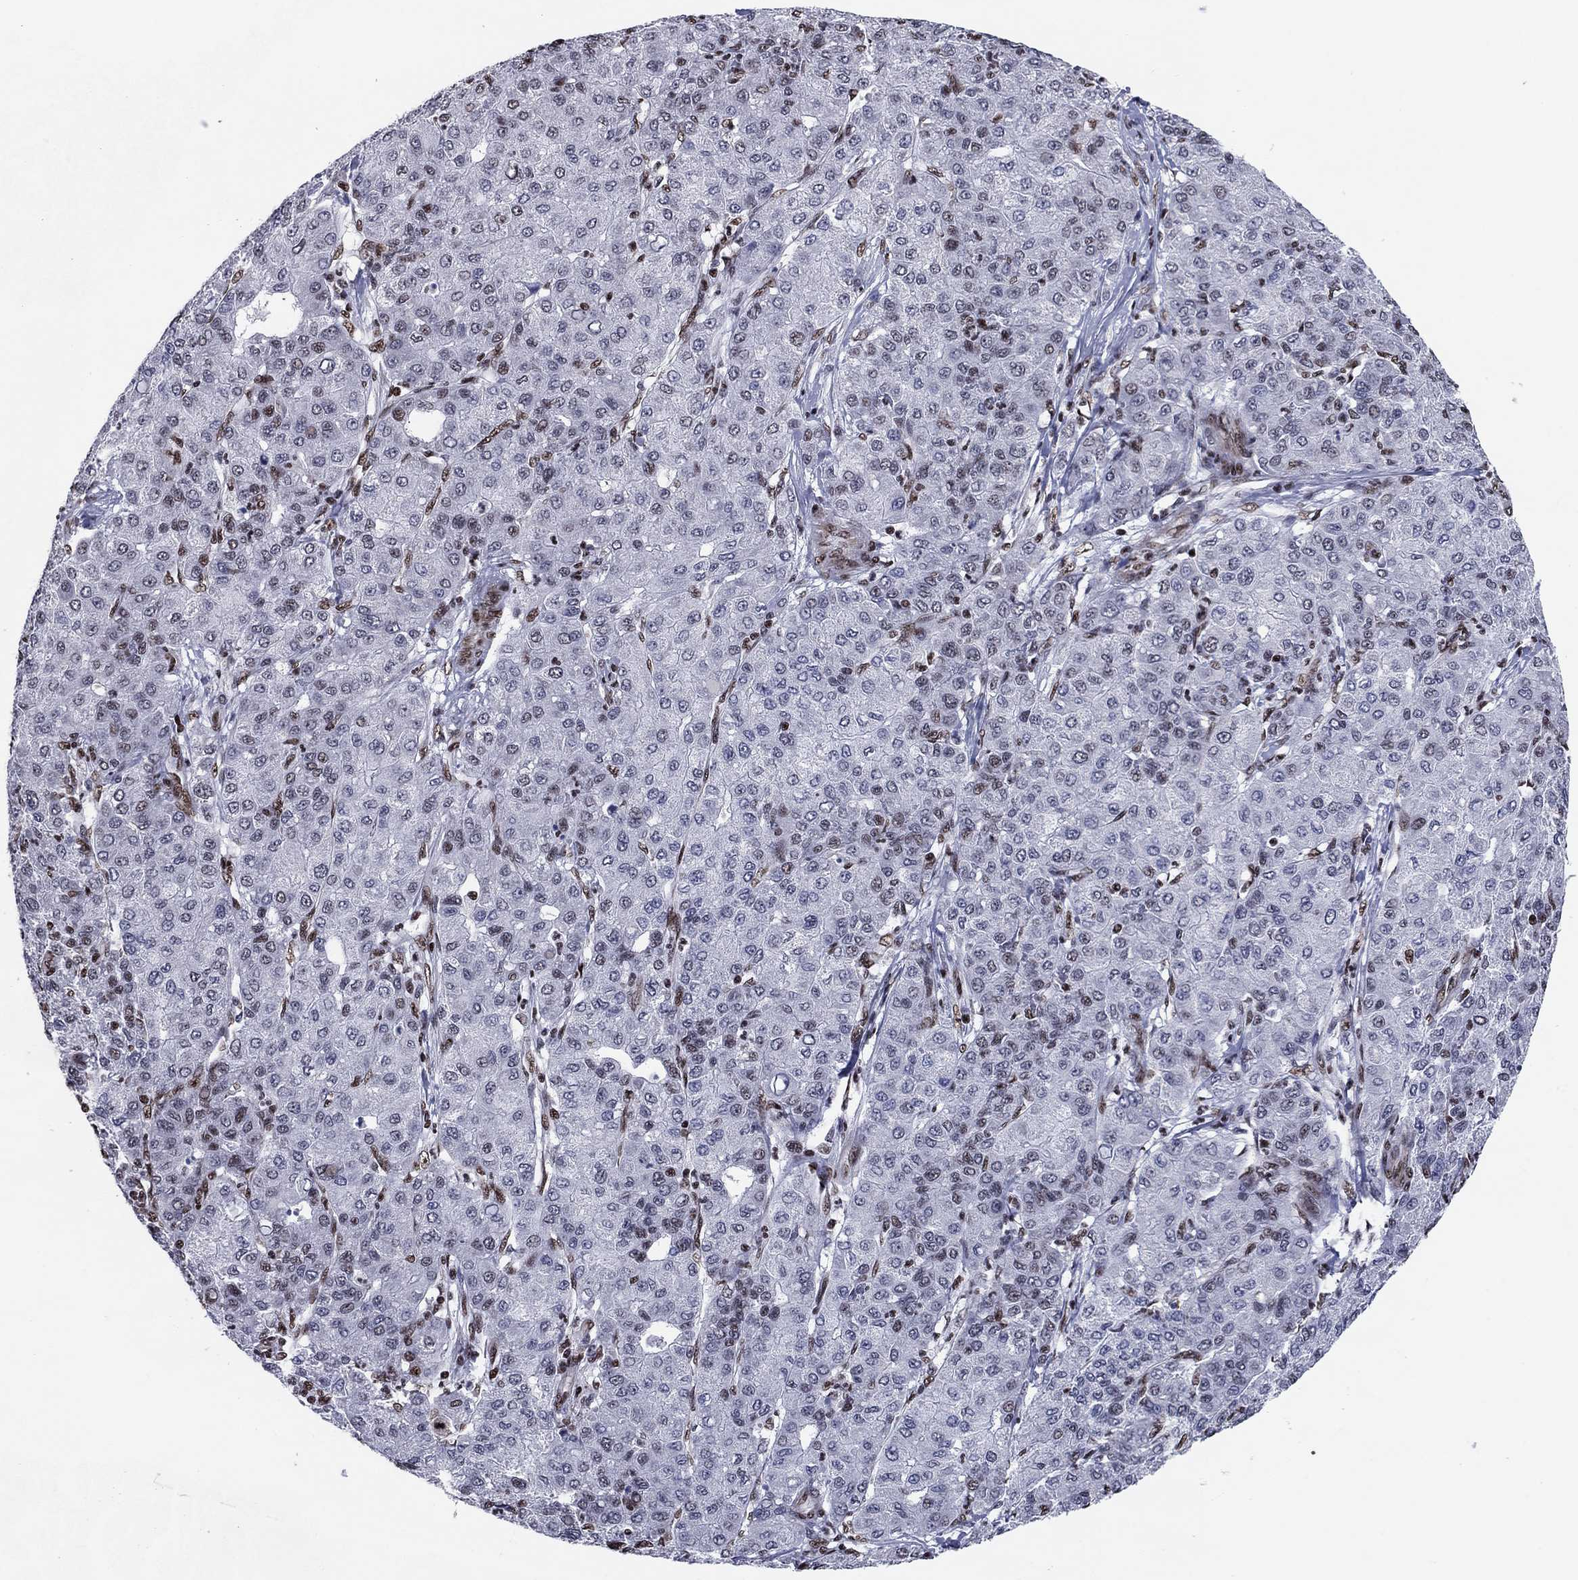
{"staining": {"intensity": "moderate", "quantity": "<25%", "location": "nuclear"}, "tissue": "liver cancer", "cell_type": "Tumor cells", "image_type": "cancer", "snomed": [{"axis": "morphology", "description": "Carcinoma, Hepatocellular, NOS"}, {"axis": "topography", "description": "Liver"}], "caption": "Human hepatocellular carcinoma (liver) stained for a protein (brown) shows moderate nuclear positive positivity in approximately <25% of tumor cells.", "gene": "N4BP2", "patient": {"sex": "male", "age": 65}}